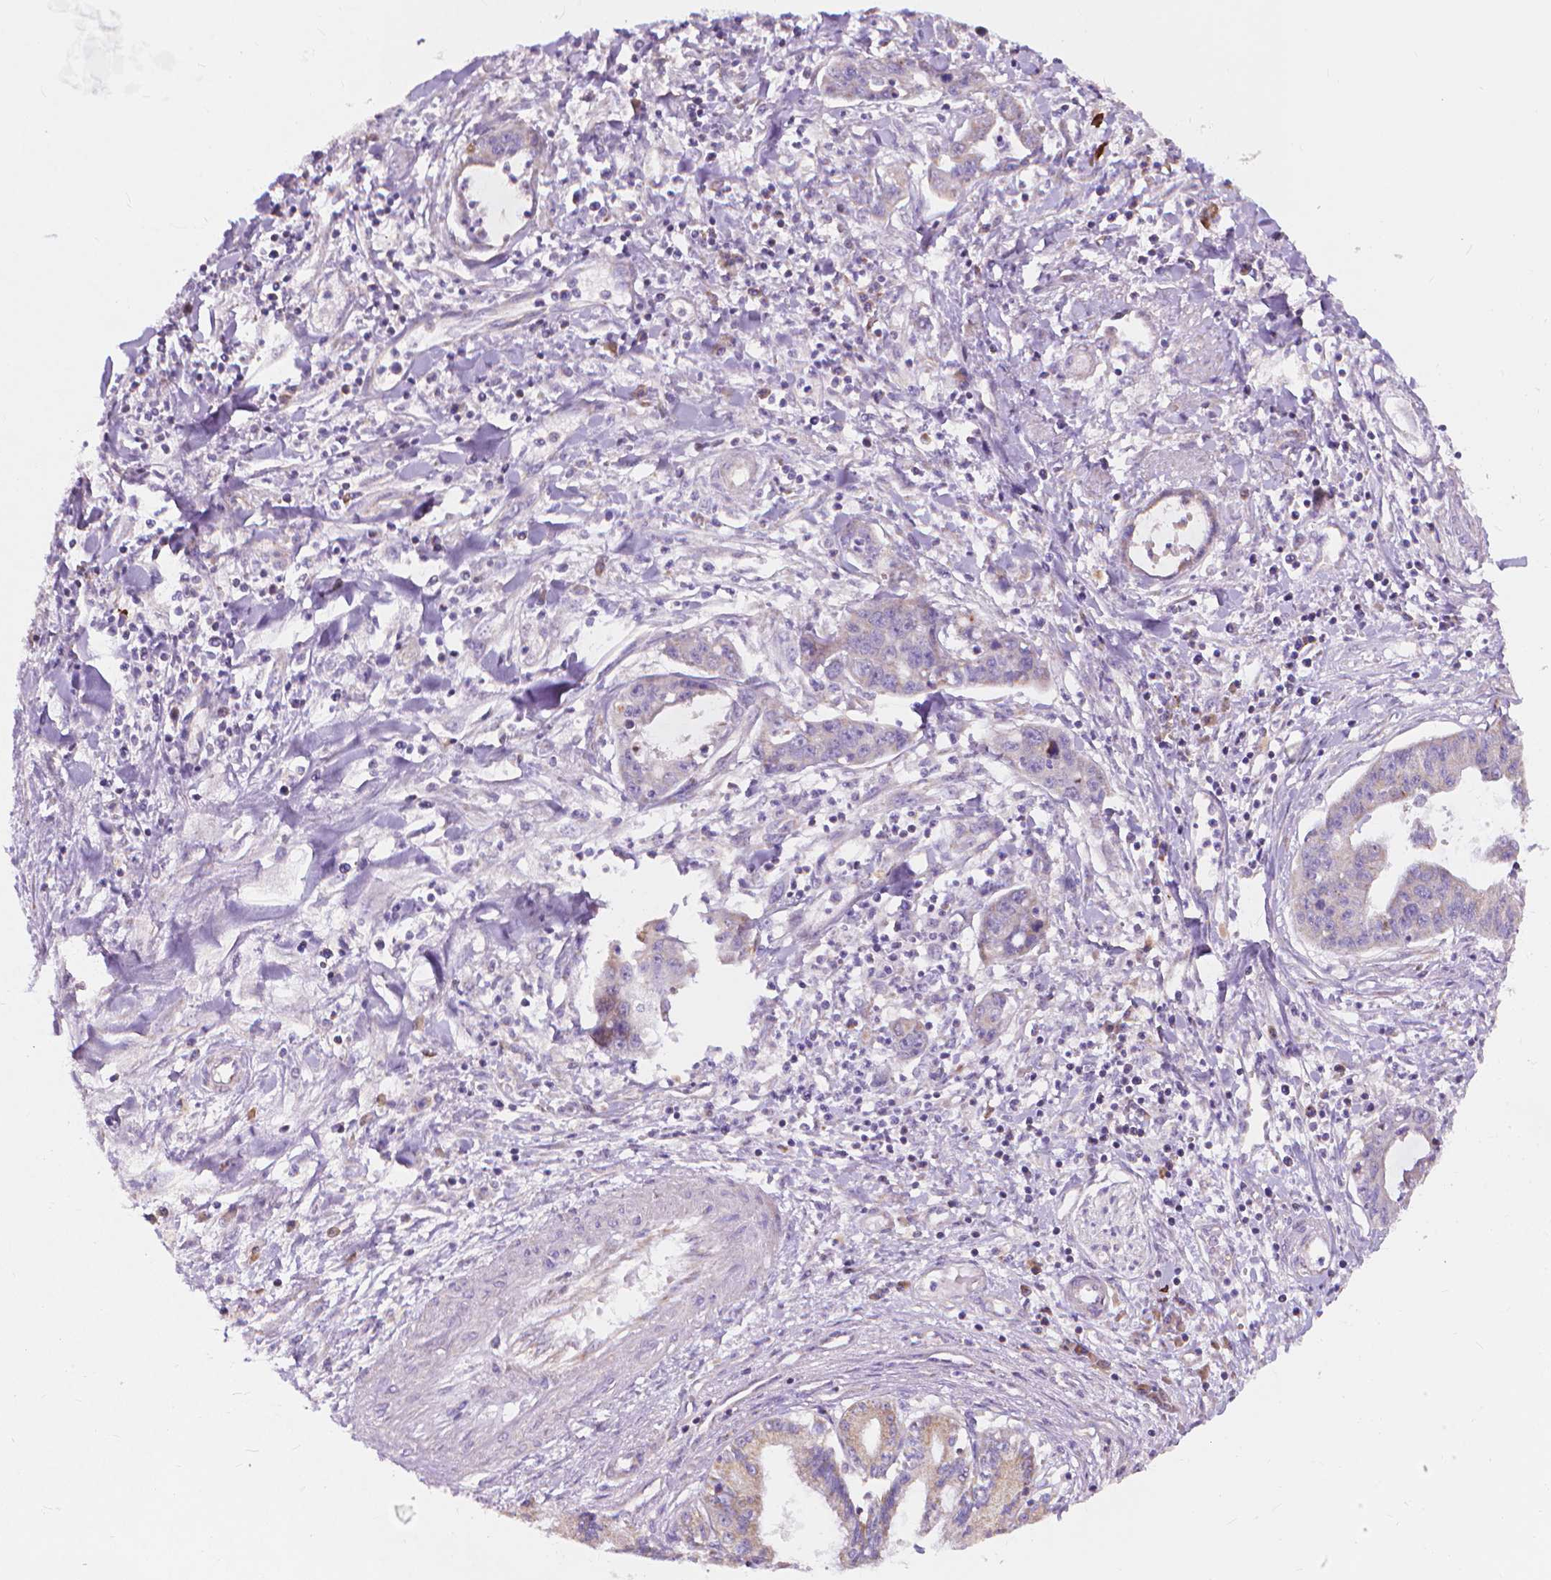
{"staining": {"intensity": "weak", "quantity": "<25%", "location": "cytoplasmic/membranous"}, "tissue": "liver cancer", "cell_type": "Tumor cells", "image_type": "cancer", "snomed": [{"axis": "morphology", "description": "Cholangiocarcinoma"}, {"axis": "topography", "description": "Liver"}], "caption": "Immunohistochemistry micrograph of human liver cholangiocarcinoma stained for a protein (brown), which demonstrates no expression in tumor cells.", "gene": "SNCAIP", "patient": {"sex": "male", "age": 58}}